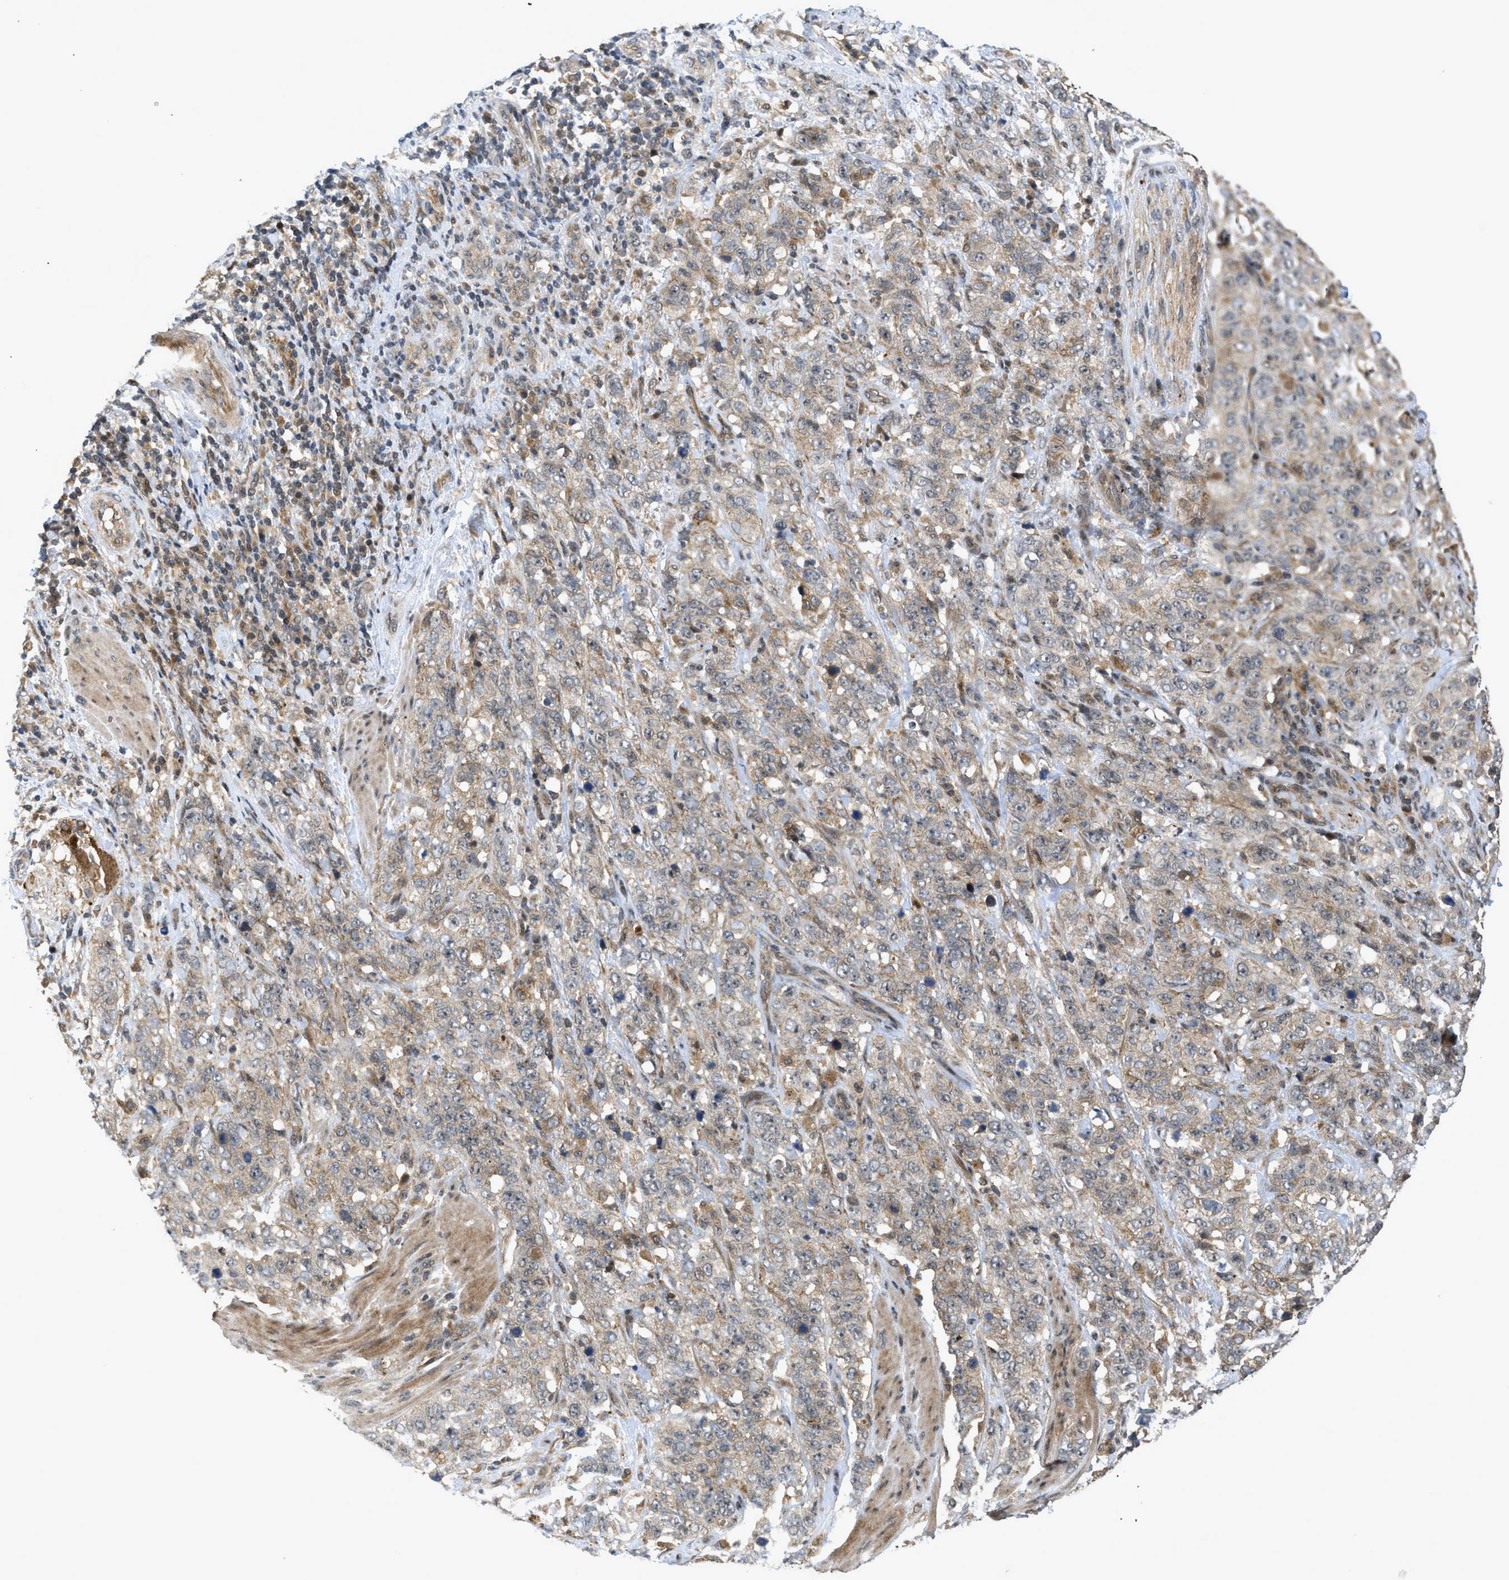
{"staining": {"intensity": "weak", "quantity": ">75%", "location": "cytoplasmic/membranous"}, "tissue": "stomach cancer", "cell_type": "Tumor cells", "image_type": "cancer", "snomed": [{"axis": "morphology", "description": "Adenocarcinoma, NOS"}, {"axis": "topography", "description": "Stomach"}], "caption": "IHC of human adenocarcinoma (stomach) displays low levels of weak cytoplasmic/membranous expression in approximately >75% of tumor cells. The staining is performed using DAB (3,3'-diaminobenzidine) brown chromogen to label protein expression. The nuclei are counter-stained blue using hematoxylin.", "gene": "DNAJC28", "patient": {"sex": "male", "age": 48}}